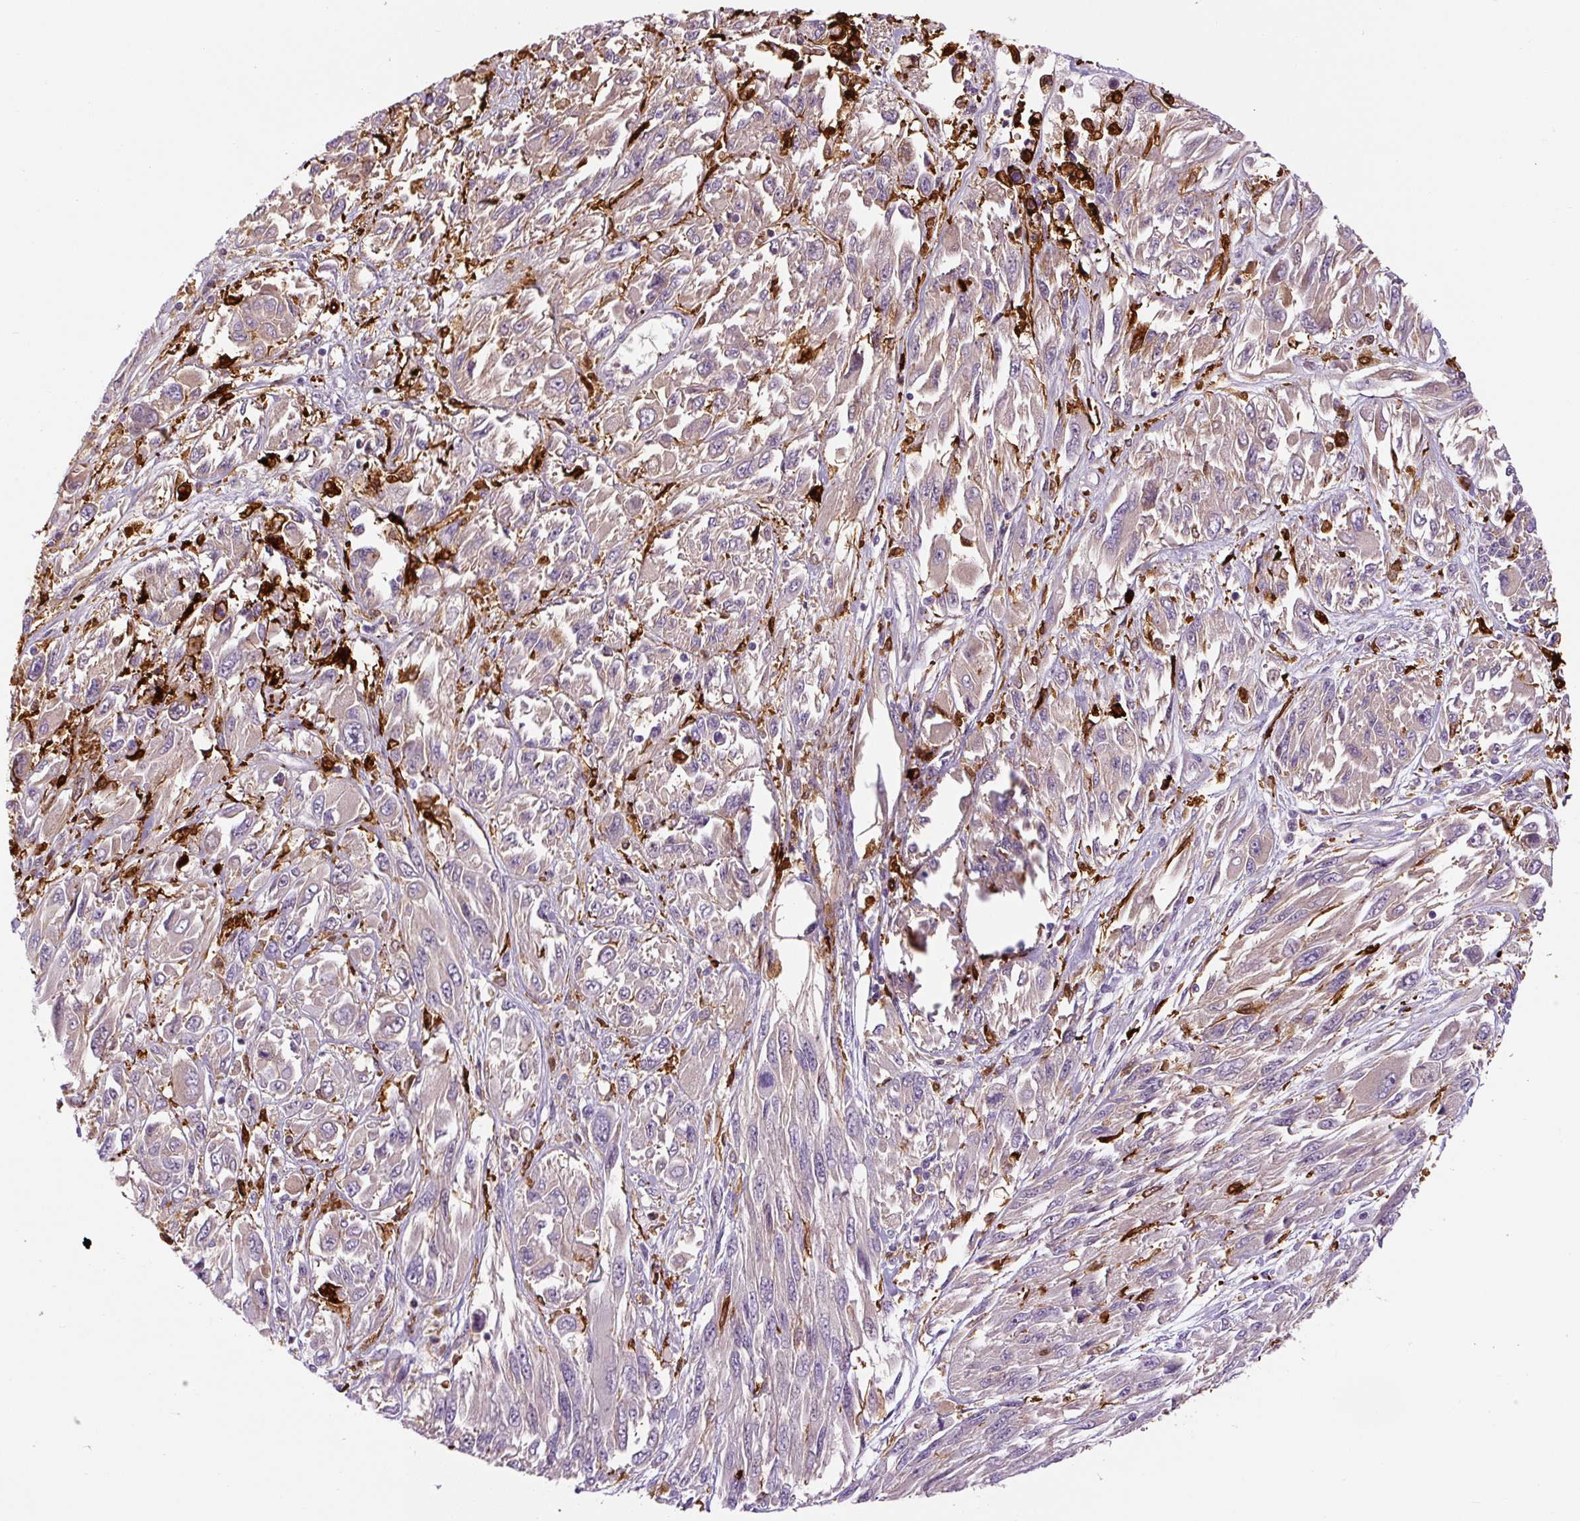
{"staining": {"intensity": "weak", "quantity": "<25%", "location": "cytoplasmic/membranous"}, "tissue": "melanoma", "cell_type": "Tumor cells", "image_type": "cancer", "snomed": [{"axis": "morphology", "description": "Malignant melanoma, NOS"}, {"axis": "topography", "description": "Skin"}], "caption": "This is an immunohistochemistry (IHC) image of human malignant melanoma. There is no positivity in tumor cells.", "gene": "FUT10", "patient": {"sex": "female", "age": 91}}